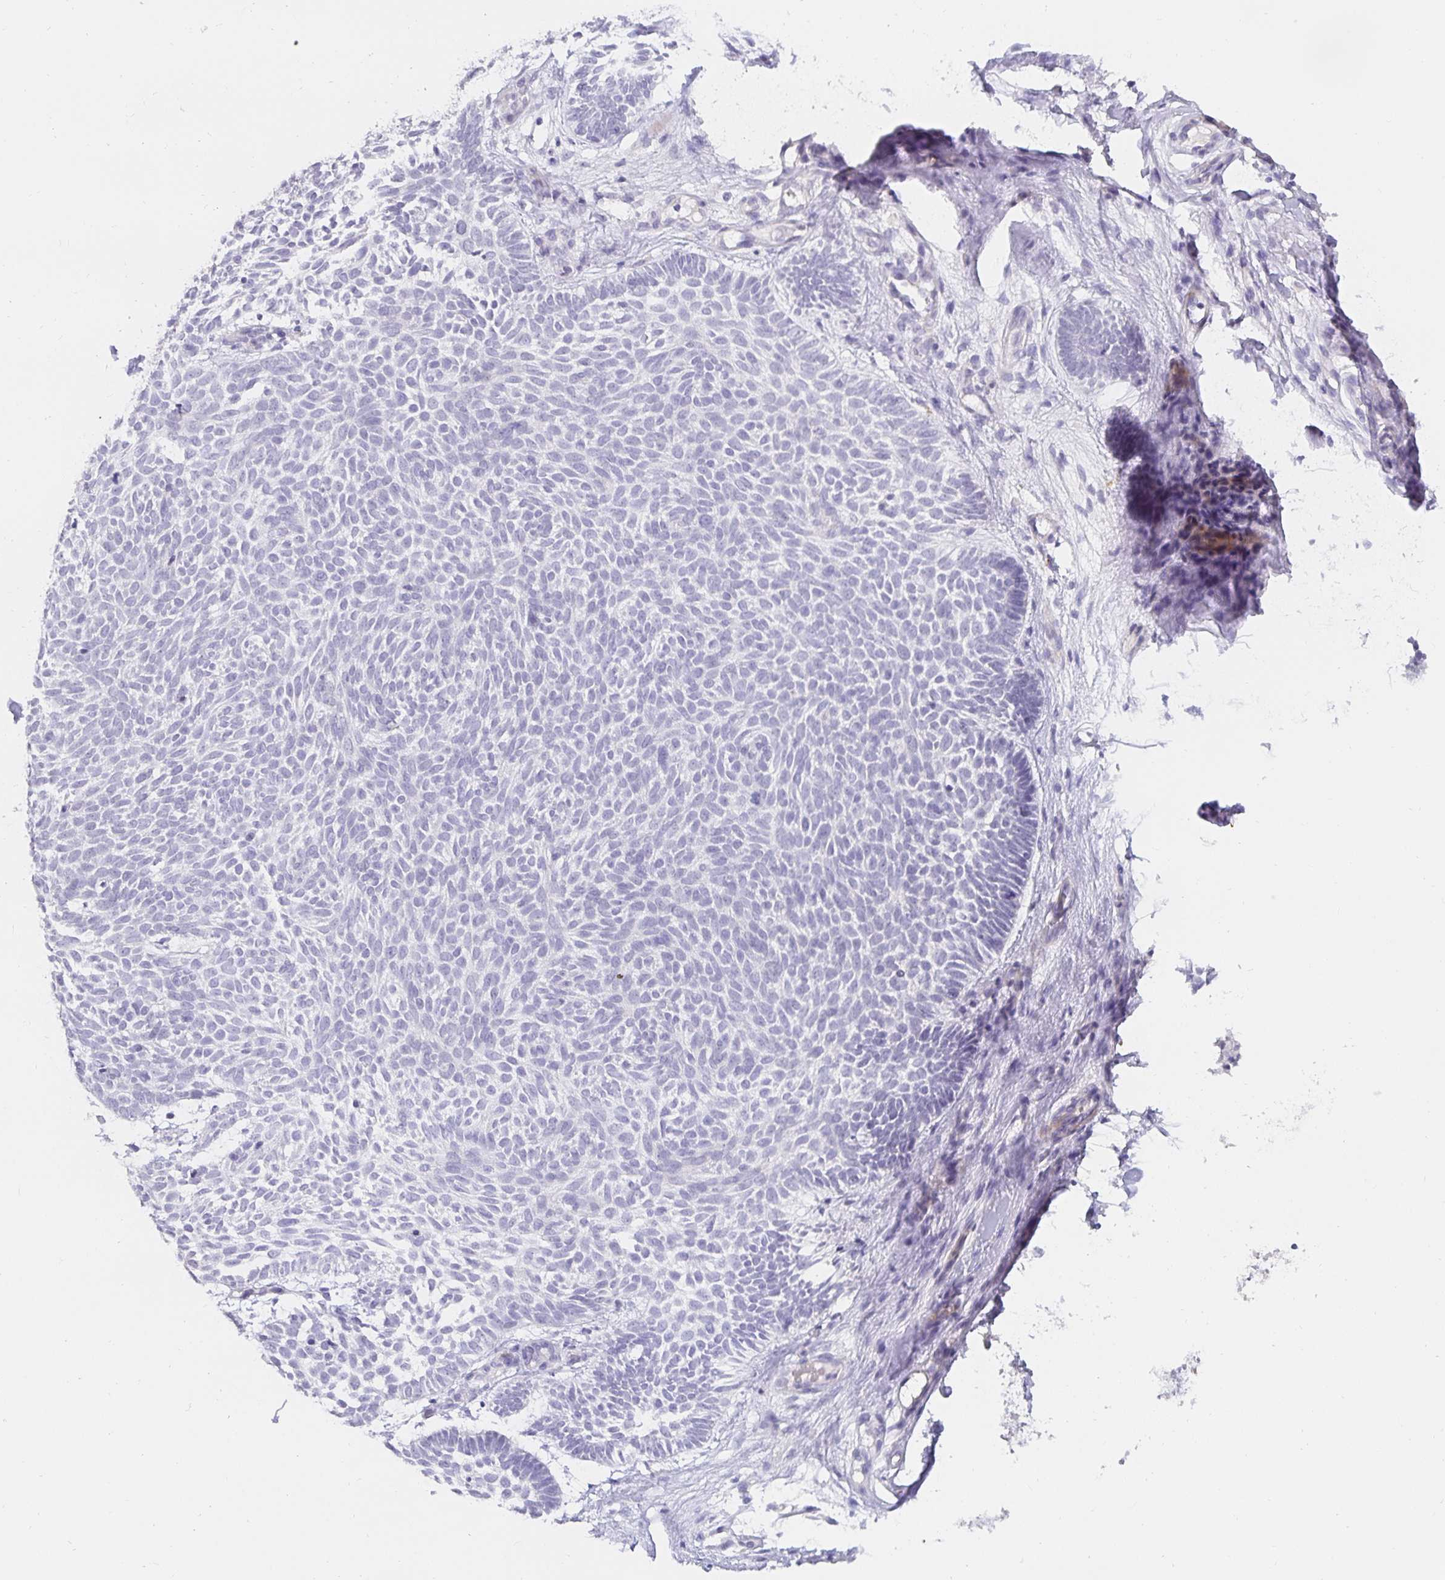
{"staining": {"intensity": "negative", "quantity": "none", "location": "none"}, "tissue": "skin cancer", "cell_type": "Tumor cells", "image_type": "cancer", "snomed": [{"axis": "morphology", "description": "Basal cell carcinoma"}, {"axis": "topography", "description": "Skin"}], "caption": "Tumor cells show no significant protein expression in skin cancer.", "gene": "PDX1", "patient": {"sex": "male", "age": 89}}